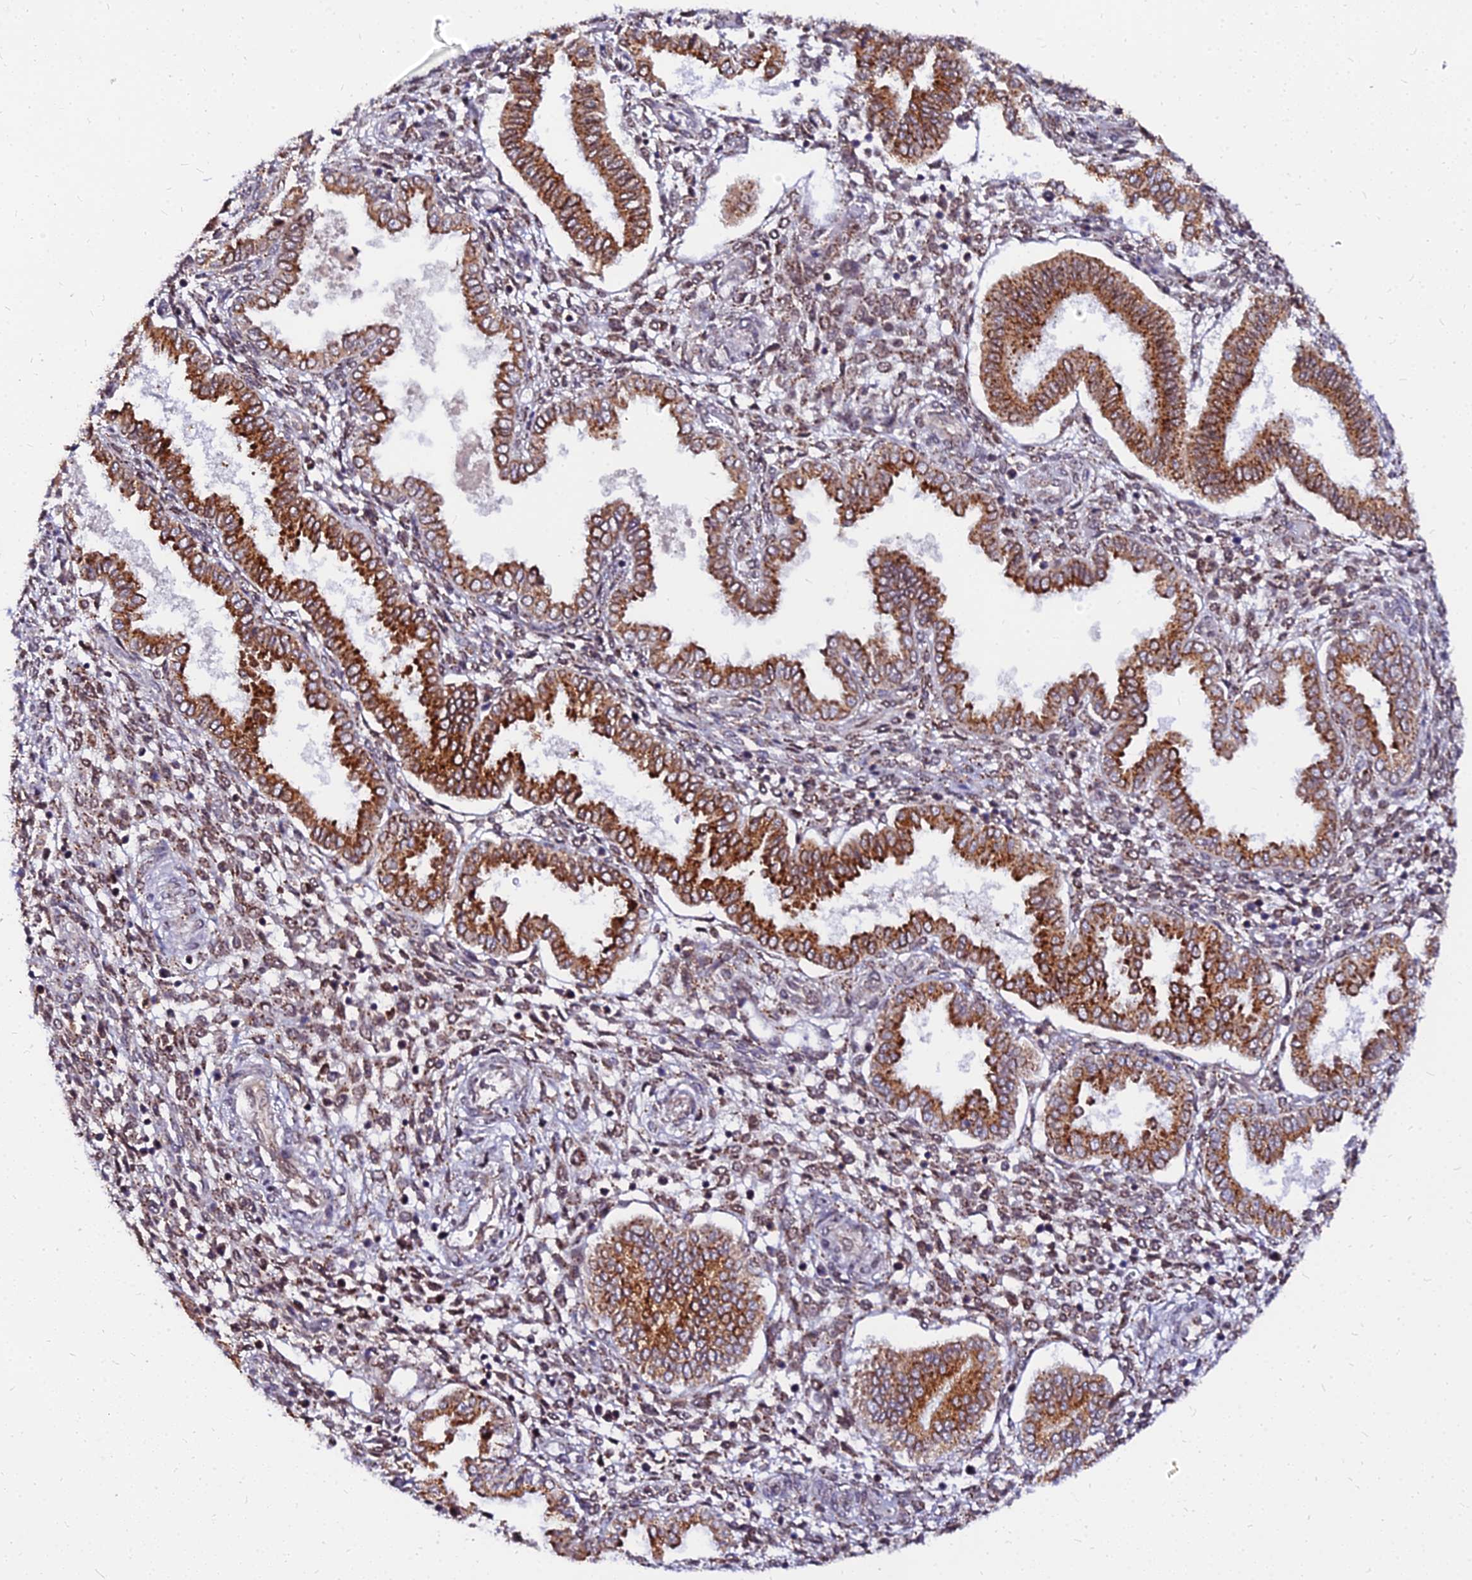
{"staining": {"intensity": "moderate", "quantity": "25%-75%", "location": "cytoplasmic/membranous,nuclear"}, "tissue": "endometrium", "cell_type": "Cells in endometrial stroma", "image_type": "normal", "snomed": [{"axis": "morphology", "description": "Normal tissue, NOS"}, {"axis": "topography", "description": "Endometrium"}], "caption": "Endometrium stained with immunohistochemistry (IHC) displays moderate cytoplasmic/membranous,nuclear positivity in about 25%-75% of cells in endometrial stroma.", "gene": "RNF121", "patient": {"sex": "female", "age": 24}}